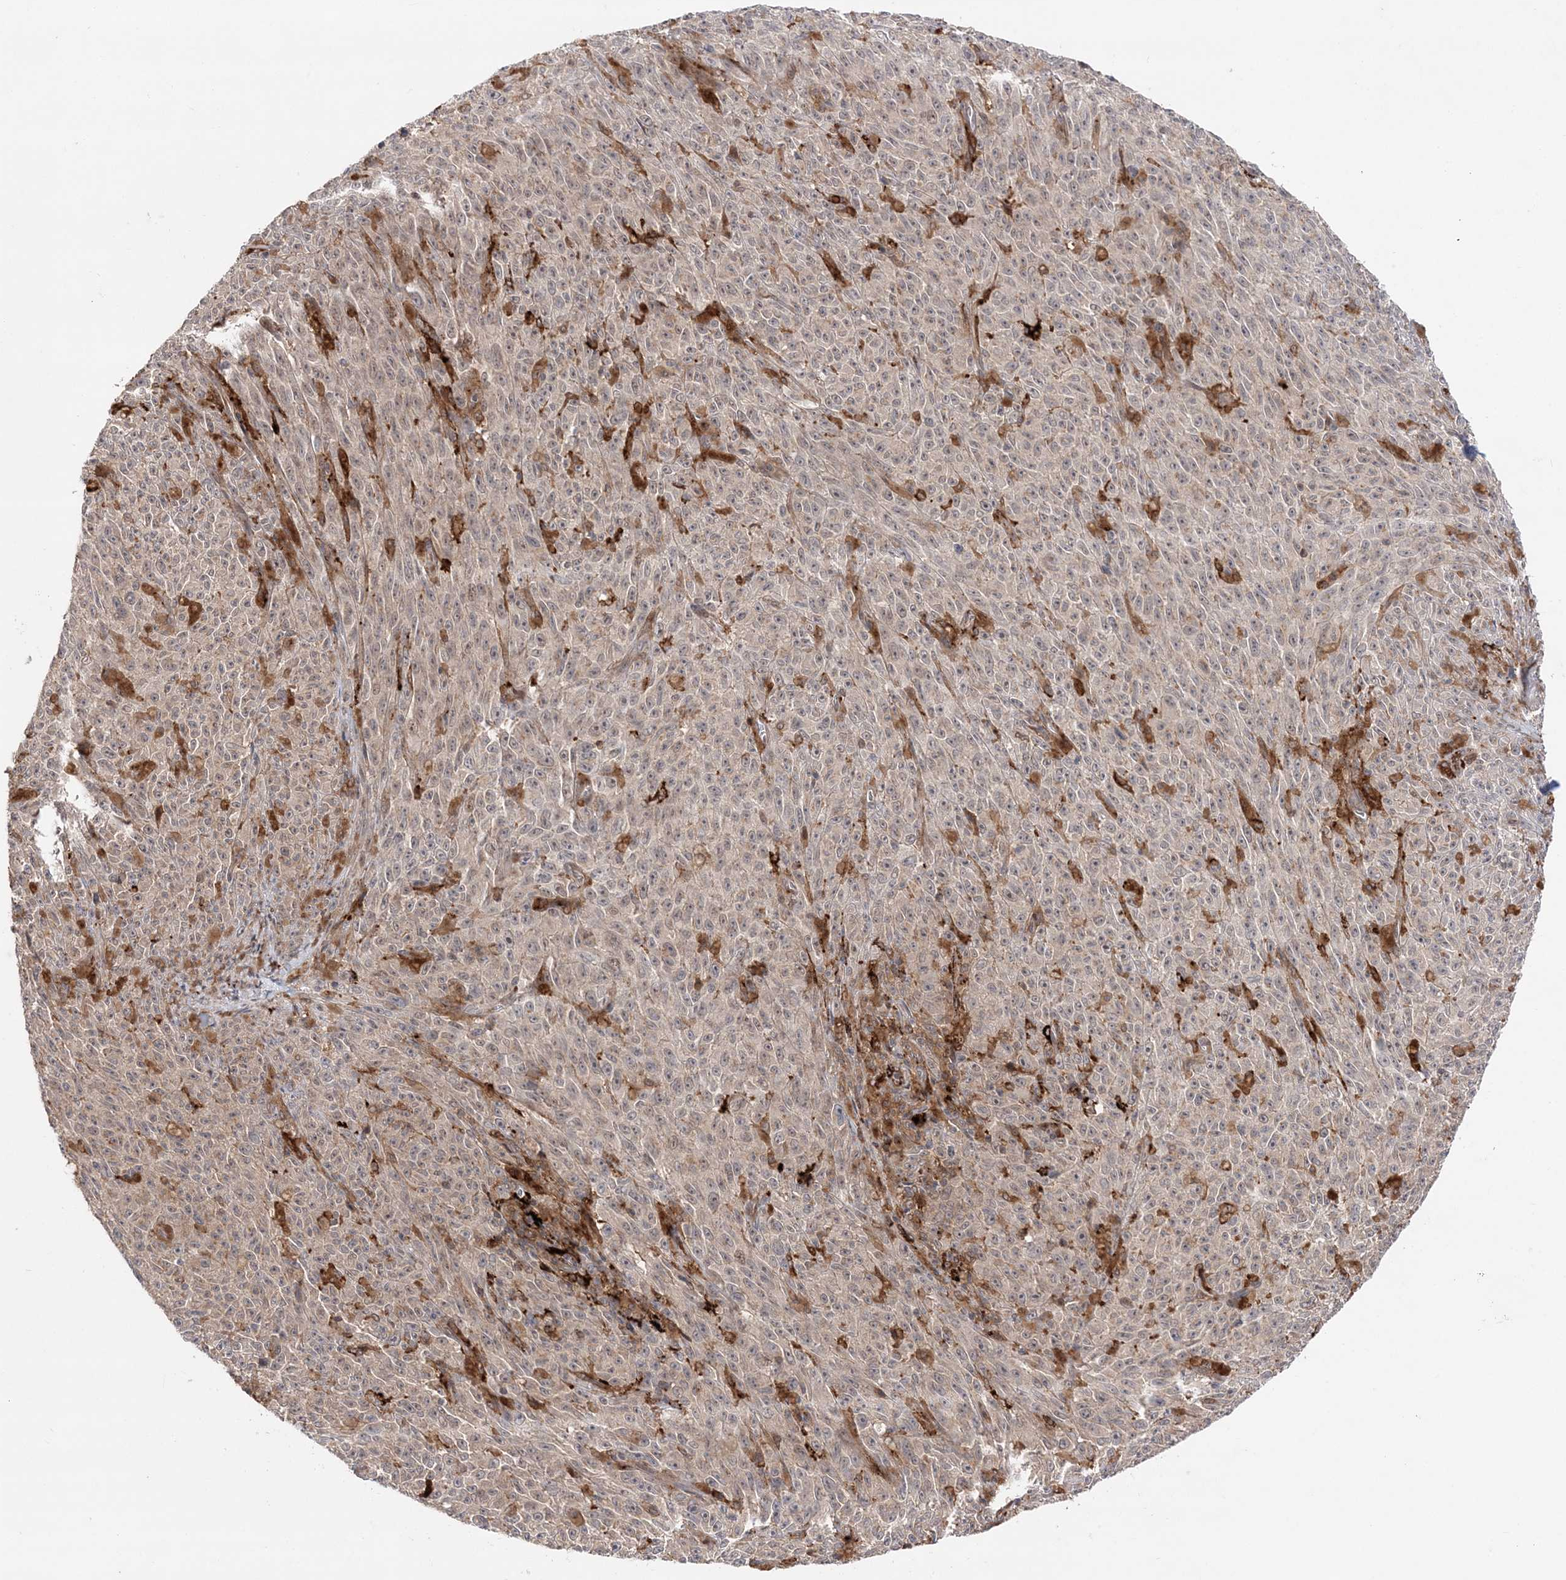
{"staining": {"intensity": "negative", "quantity": "none", "location": "none"}, "tissue": "melanoma", "cell_type": "Tumor cells", "image_type": "cancer", "snomed": [{"axis": "morphology", "description": "Malignant melanoma, NOS"}, {"axis": "topography", "description": "Skin"}], "caption": "Tumor cells are negative for protein expression in human malignant melanoma.", "gene": "ANAPC15", "patient": {"sex": "female", "age": 82}}